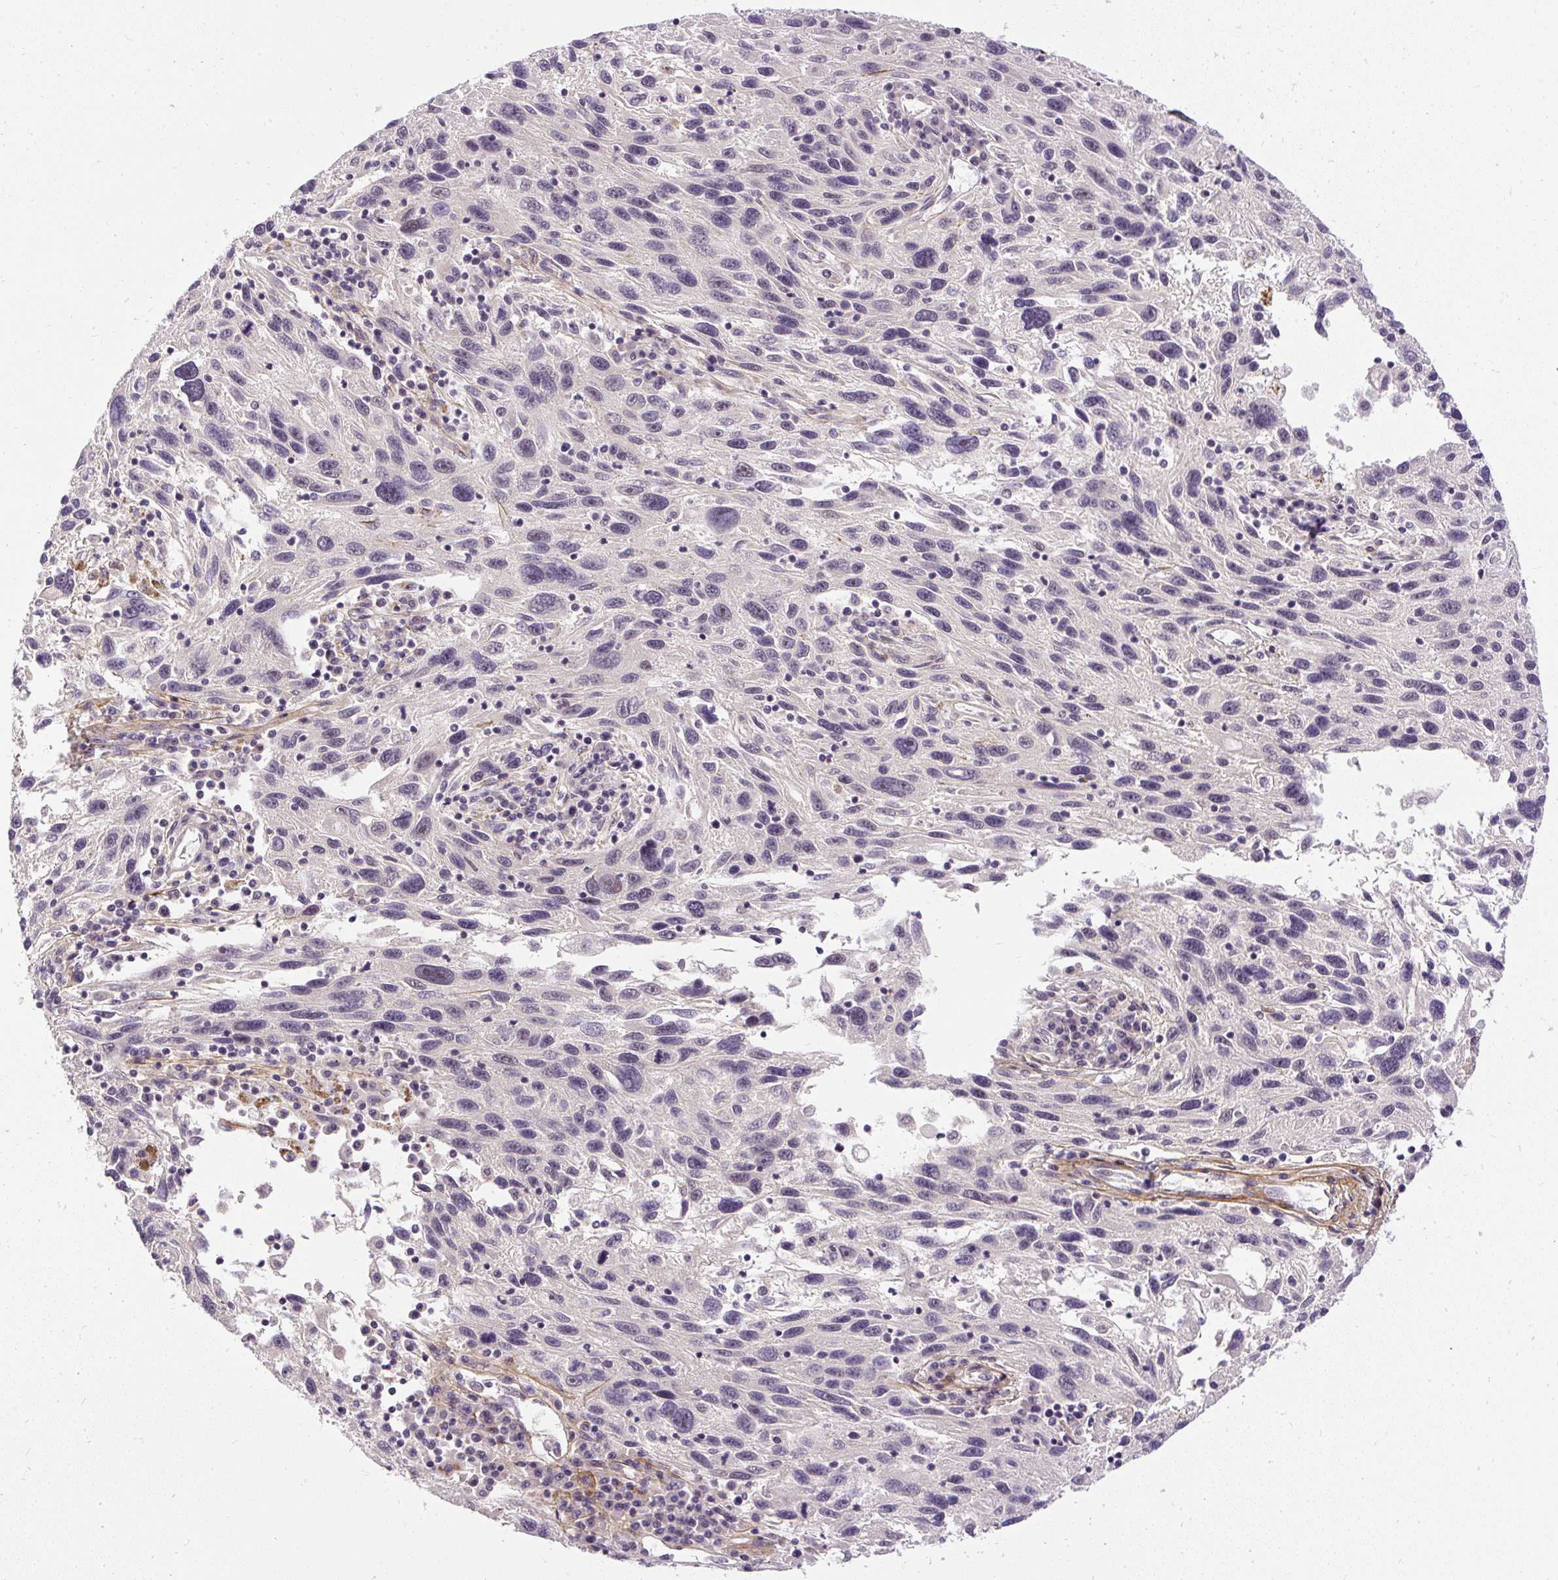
{"staining": {"intensity": "negative", "quantity": "none", "location": "none"}, "tissue": "melanoma", "cell_type": "Tumor cells", "image_type": "cancer", "snomed": [{"axis": "morphology", "description": "Malignant melanoma, NOS"}, {"axis": "topography", "description": "Skin"}], "caption": "This is a histopathology image of immunohistochemistry (IHC) staining of malignant melanoma, which shows no staining in tumor cells.", "gene": "FAM117B", "patient": {"sex": "male", "age": 53}}